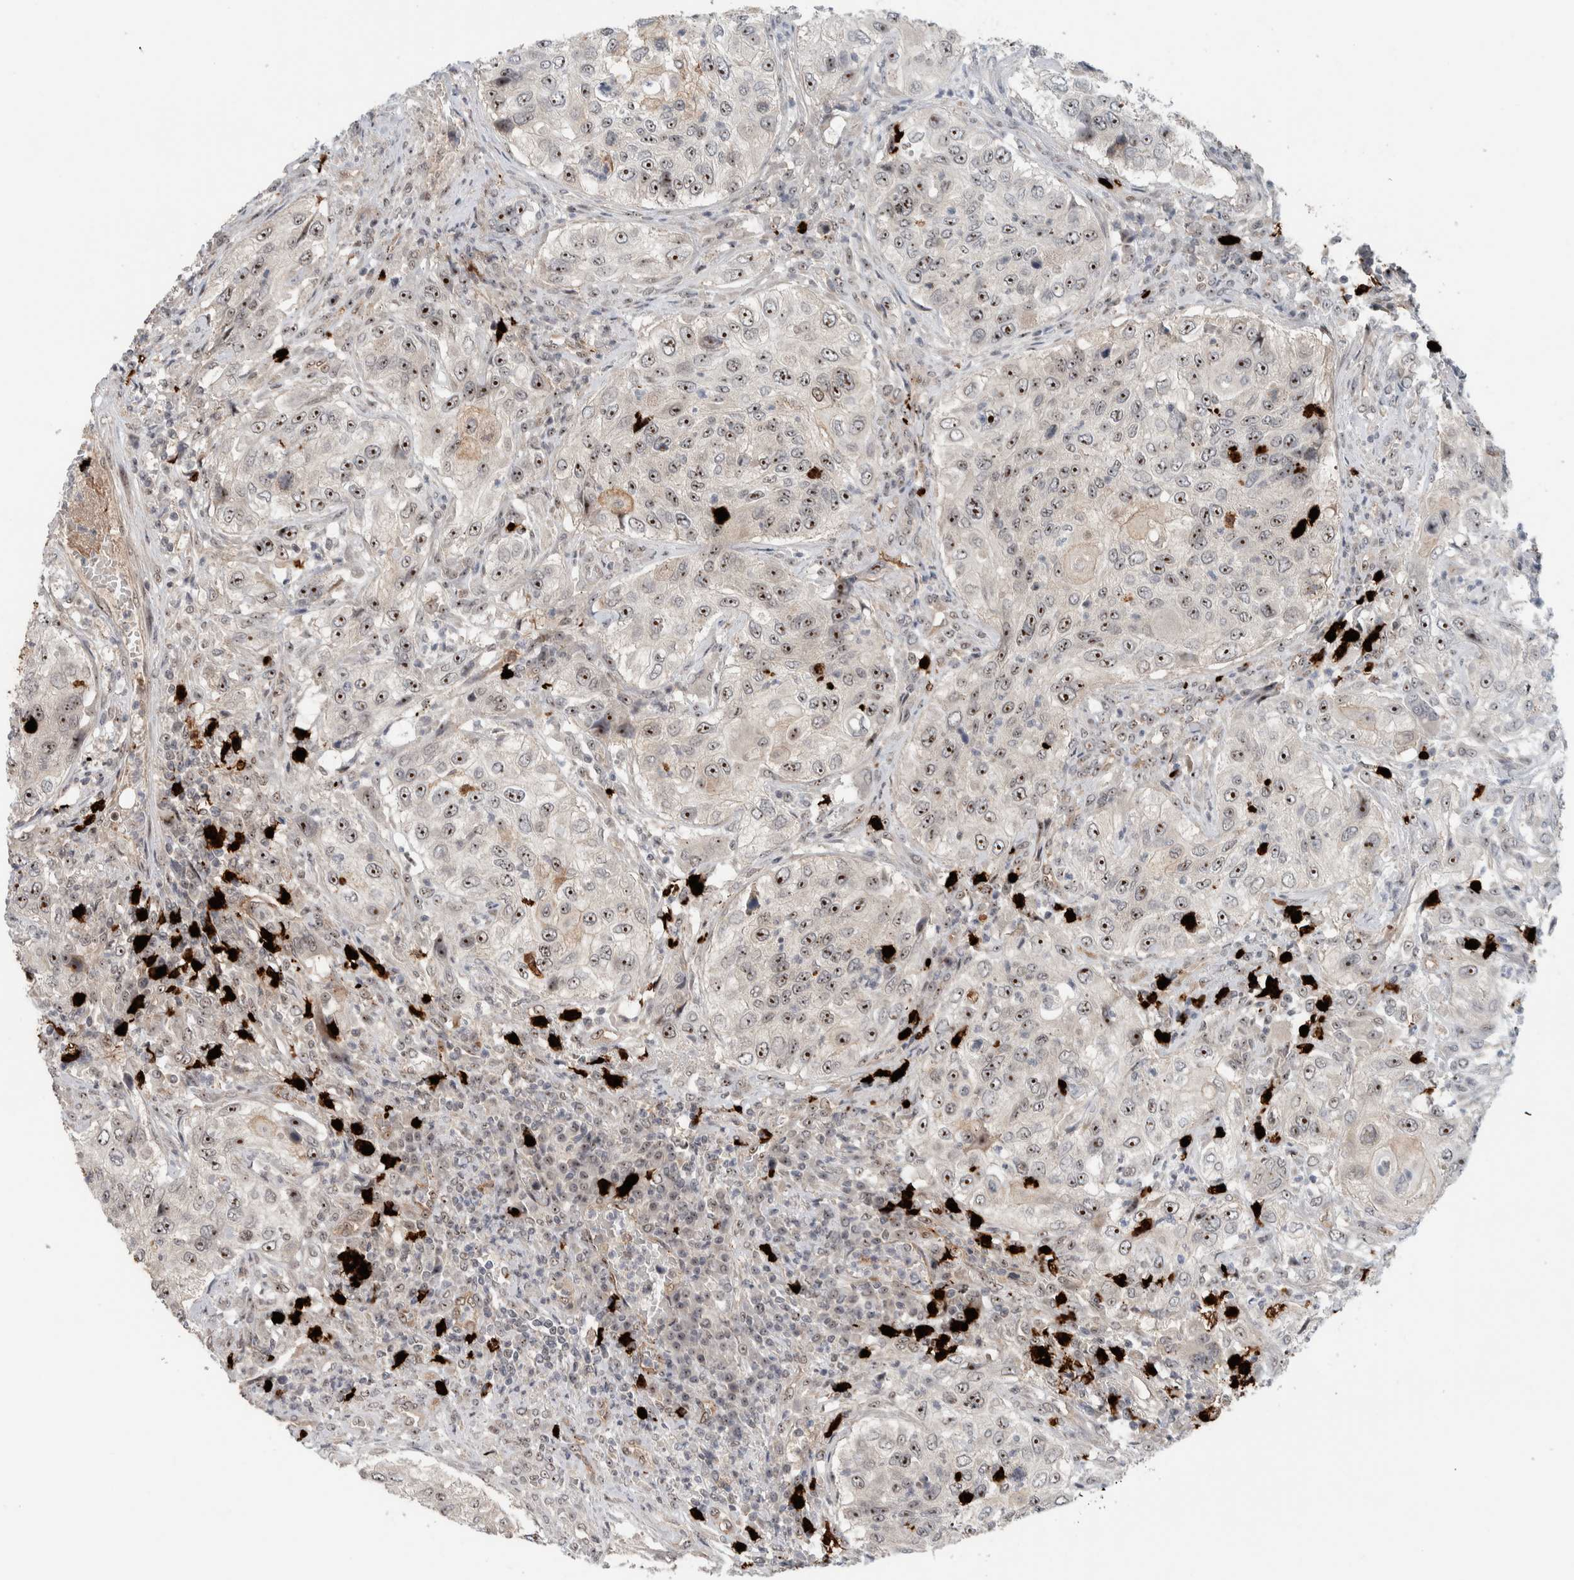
{"staining": {"intensity": "strong", "quantity": ">75%", "location": "nuclear"}, "tissue": "urothelial cancer", "cell_type": "Tumor cells", "image_type": "cancer", "snomed": [{"axis": "morphology", "description": "Urothelial carcinoma, High grade"}, {"axis": "topography", "description": "Urinary bladder"}], "caption": "IHC (DAB (3,3'-diaminobenzidine)) staining of human urothelial cancer exhibits strong nuclear protein expression in about >75% of tumor cells. (brown staining indicates protein expression, while blue staining denotes nuclei).", "gene": "ZFP91", "patient": {"sex": "female", "age": 60}}